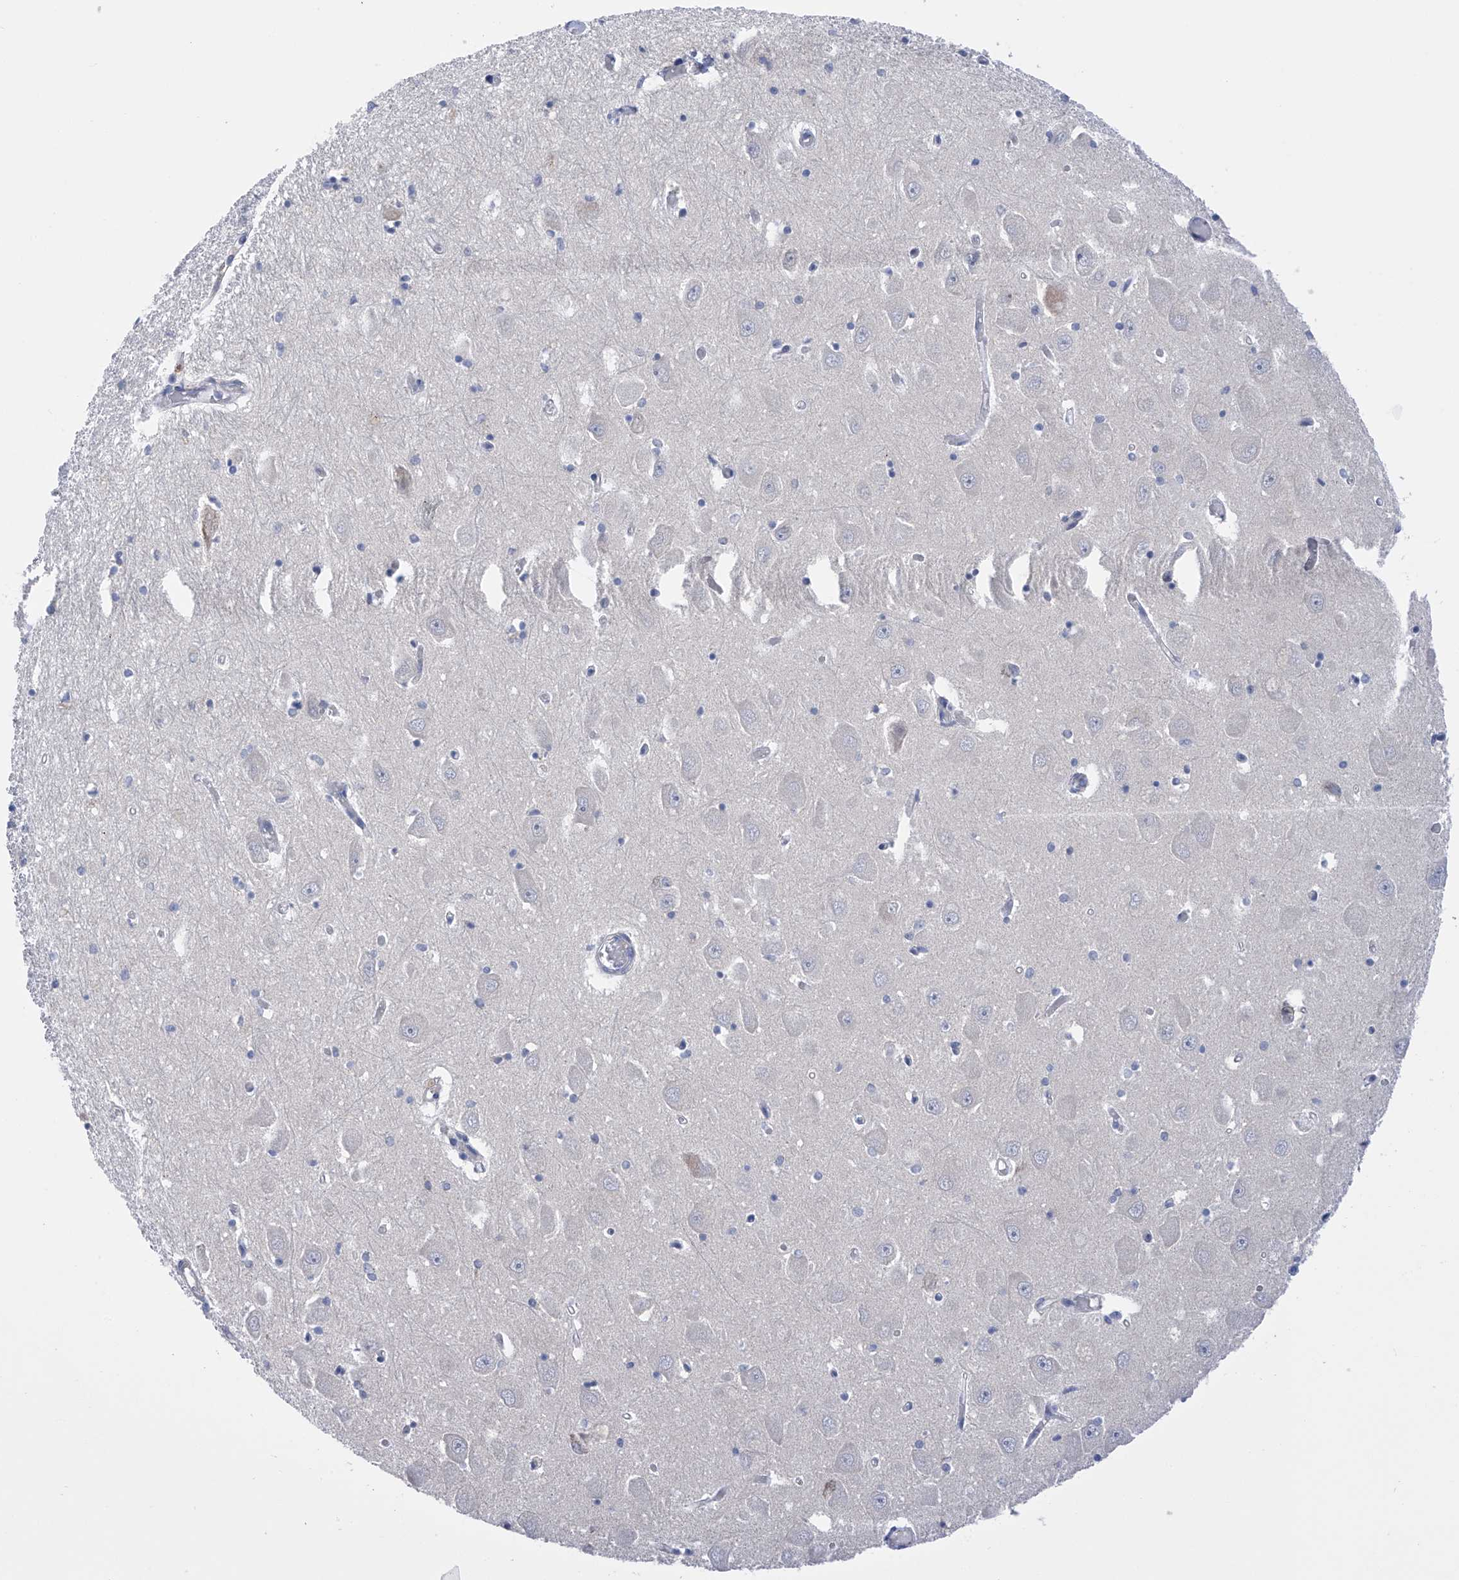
{"staining": {"intensity": "negative", "quantity": "none", "location": "none"}, "tissue": "hippocampus", "cell_type": "Glial cells", "image_type": "normal", "snomed": [{"axis": "morphology", "description": "Normal tissue, NOS"}, {"axis": "topography", "description": "Hippocampus"}], "caption": "Immunohistochemistry micrograph of benign hippocampus stained for a protein (brown), which exhibits no staining in glial cells.", "gene": "SLCO4A1", "patient": {"sex": "male", "age": 70}}